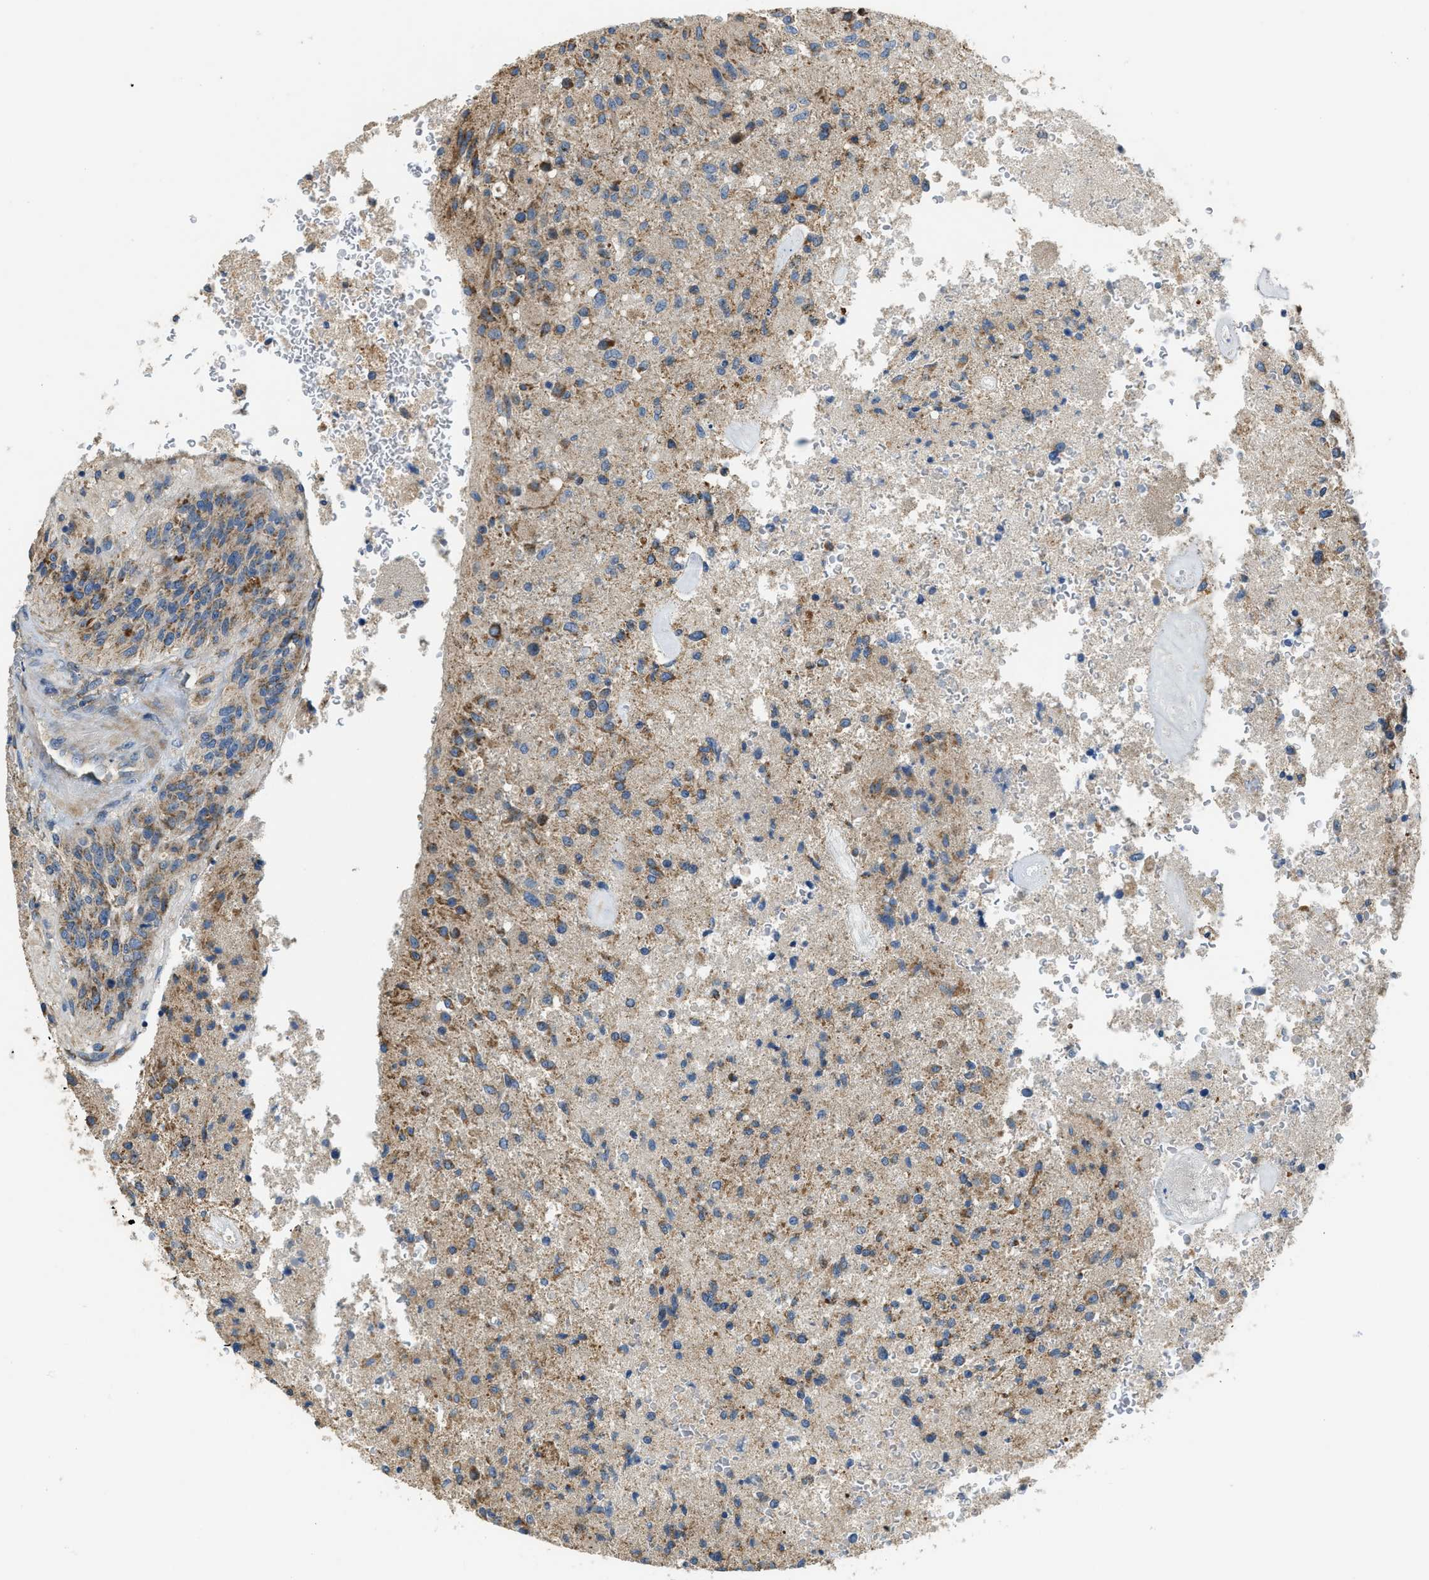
{"staining": {"intensity": "moderate", "quantity": "<25%", "location": "cytoplasmic/membranous"}, "tissue": "glioma", "cell_type": "Tumor cells", "image_type": "cancer", "snomed": [{"axis": "morphology", "description": "Normal tissue, NOS"}, {"axis": "morphology", "description": "Glioma, malignant, High grade"}, {"axis": "topography", "description": "Cerebral cortex"}], "caption": "The immunohistochemical stain labels moderate cytoplasmic/membranous staining in tumor cells of glioma tissue. (DAB (3,3'-diaminobenzidine) = brown stain, brightfield microscopy at high magnification).", "gene": "TMEM68", "patient": {"sex": "male", "age": 77}}